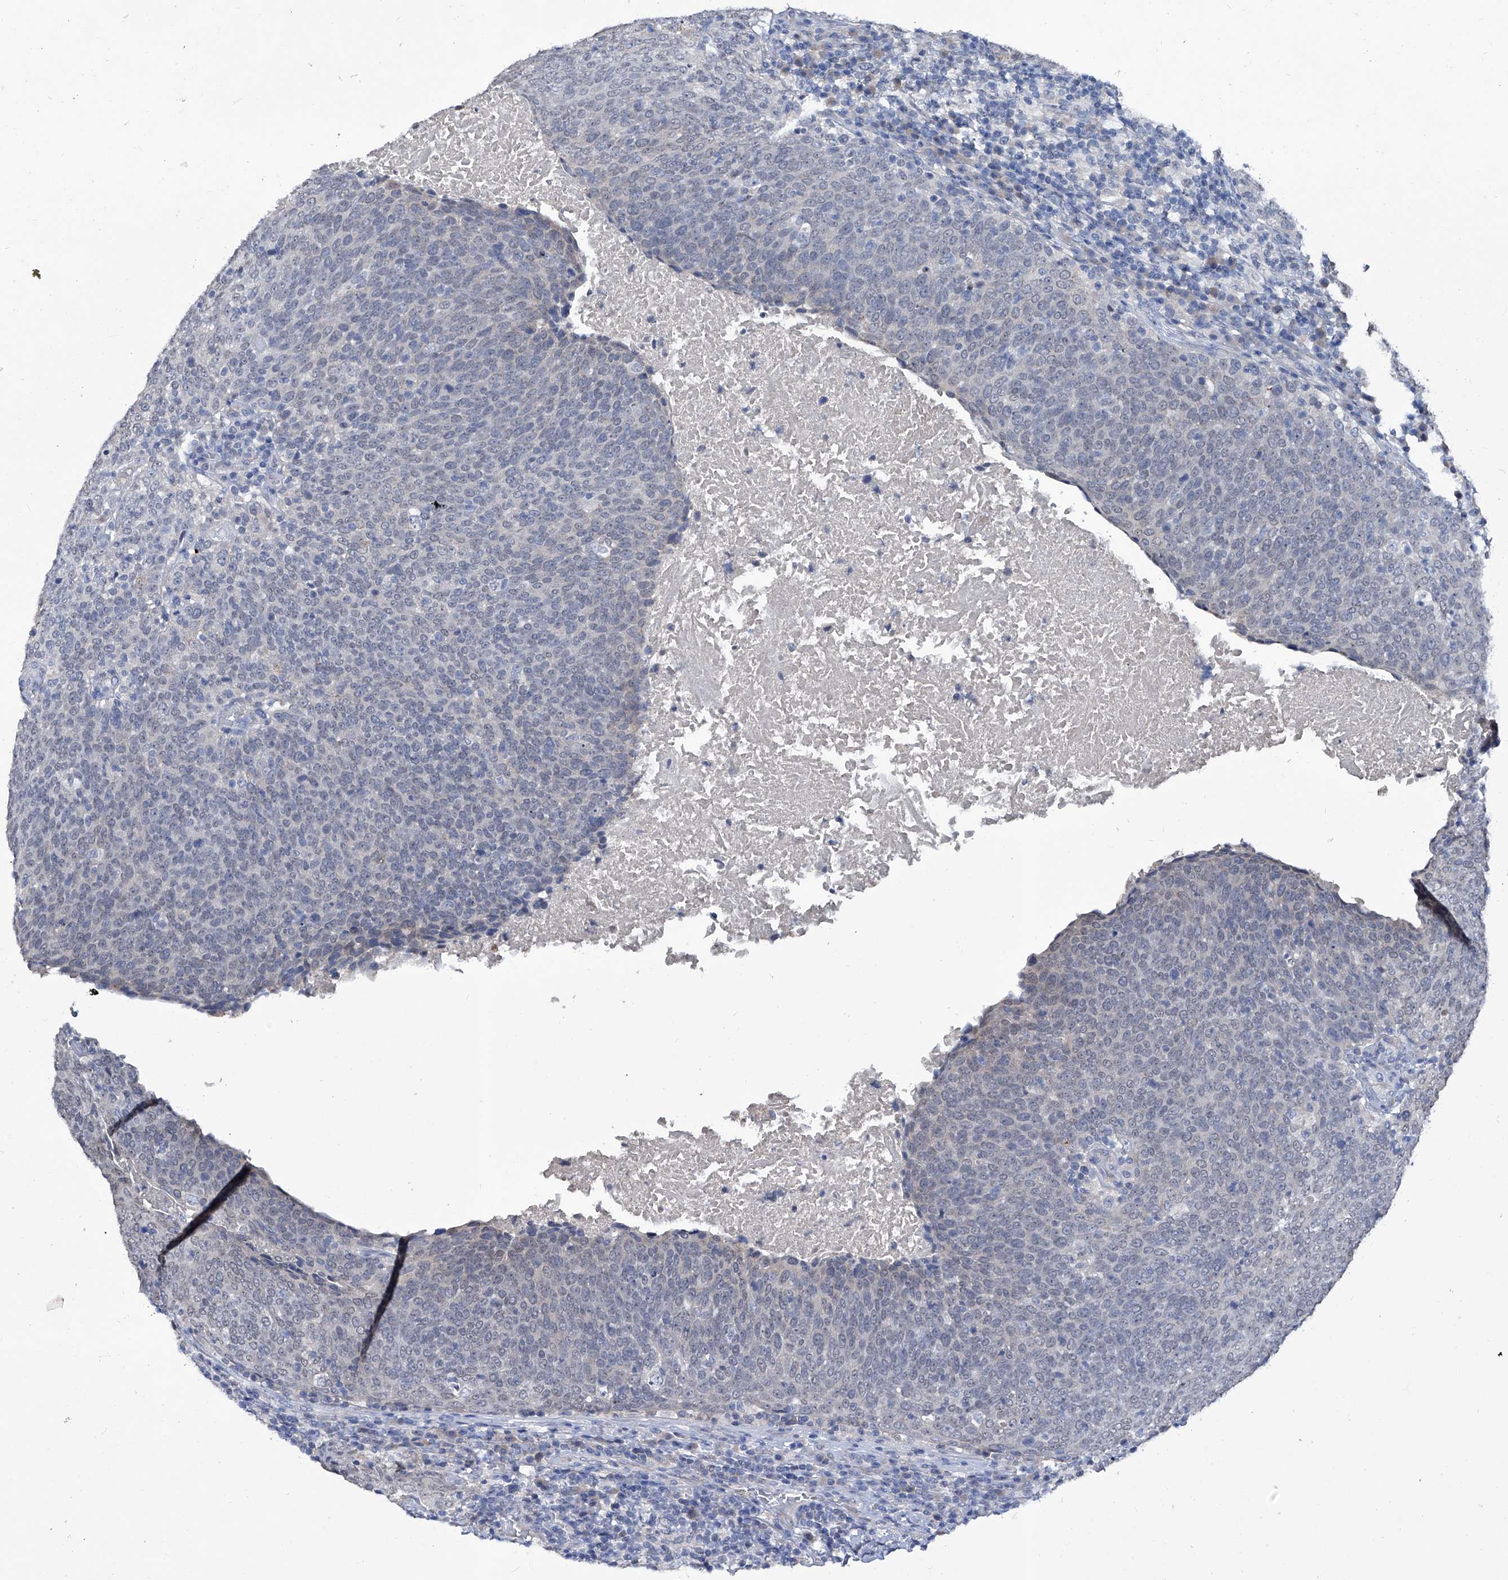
{"staining": {"intensity": "negative", "quantity": "none", "location": "none"}, "tissue": "head and neck cancer", "cell_type": "Tumor cells", "image_type": "cancer", "snomed": [{"axis": "morphology", "description": "Squamous cell carcinoma, NOS"}, {"axis": "morphology", "description": "Squamous cell carcinoma, metastatic, NOS"}, {"axis": "topography", "description": "Lymph node"}, {"axis": "topography", "description": "Head-Neck"}], "caption": "Head and neck cancer (squamous cell carcinoma) was stained to show a protein in brown. There is no significant positivity in tumor cells.", "gene": "KLHL17", "patient": {"sex": "male", "age": 62}}